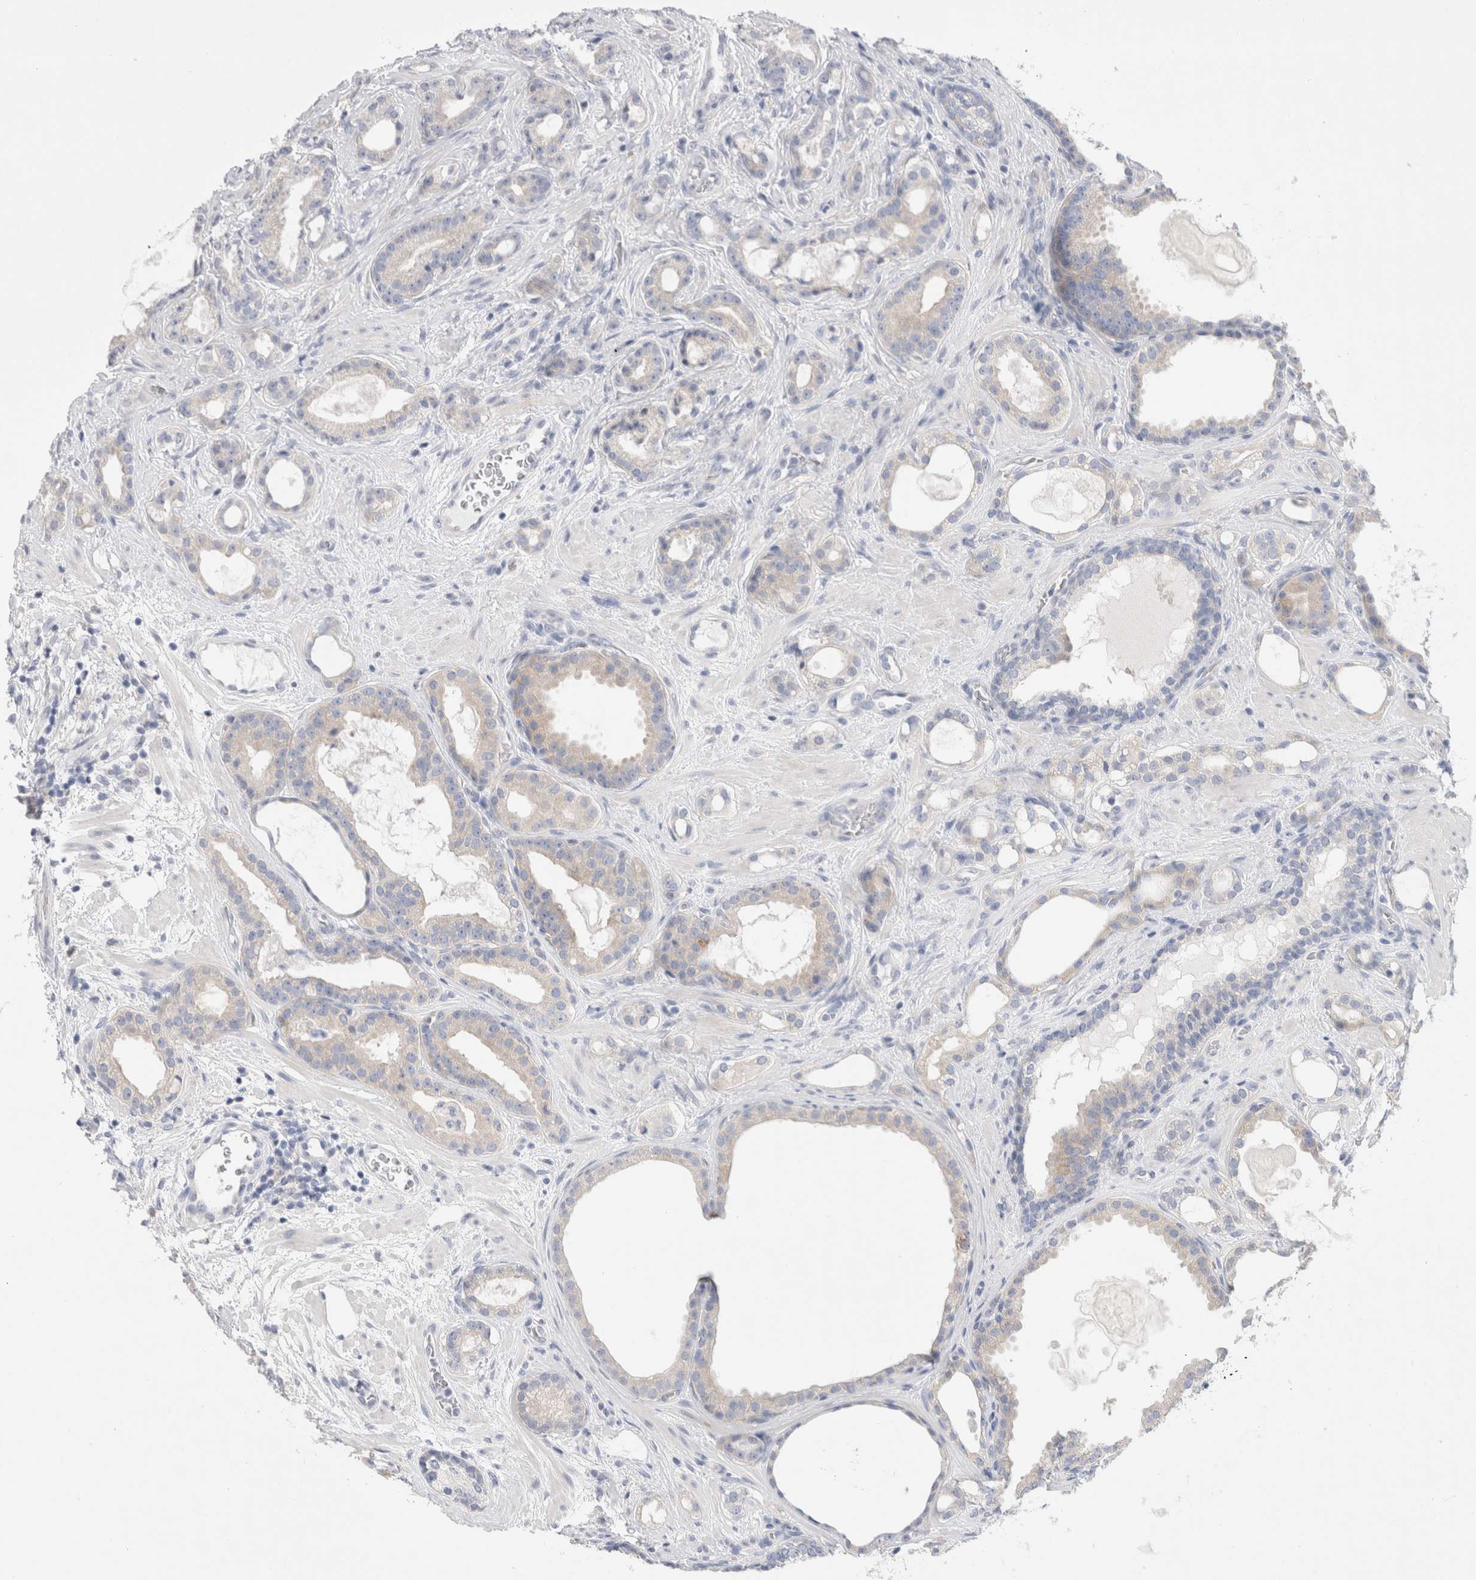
{"staining": {"intensity": "weak", "quantity": "<25%", "location": "cytoplasmic/membranous"}, "tissue": "prostate cancer", "cell_type": "Tumor cells", "image_type": "cancer", "snomed": [{"axis": "morphology", "description": "Adenocarcinoma, High grade"}, {"axis": "topography", "description": "Prostate"}], "caption": "This is a histopathology image of immunohistochemistry staining of prostate adenocarcinoma (high-grade), which shows no staining in tumor cells. (DAB immunohistochemistry with hematoxylin counter stain).", "gene": "RBM12B", "patient": {"sex": "male", "age": 60}}